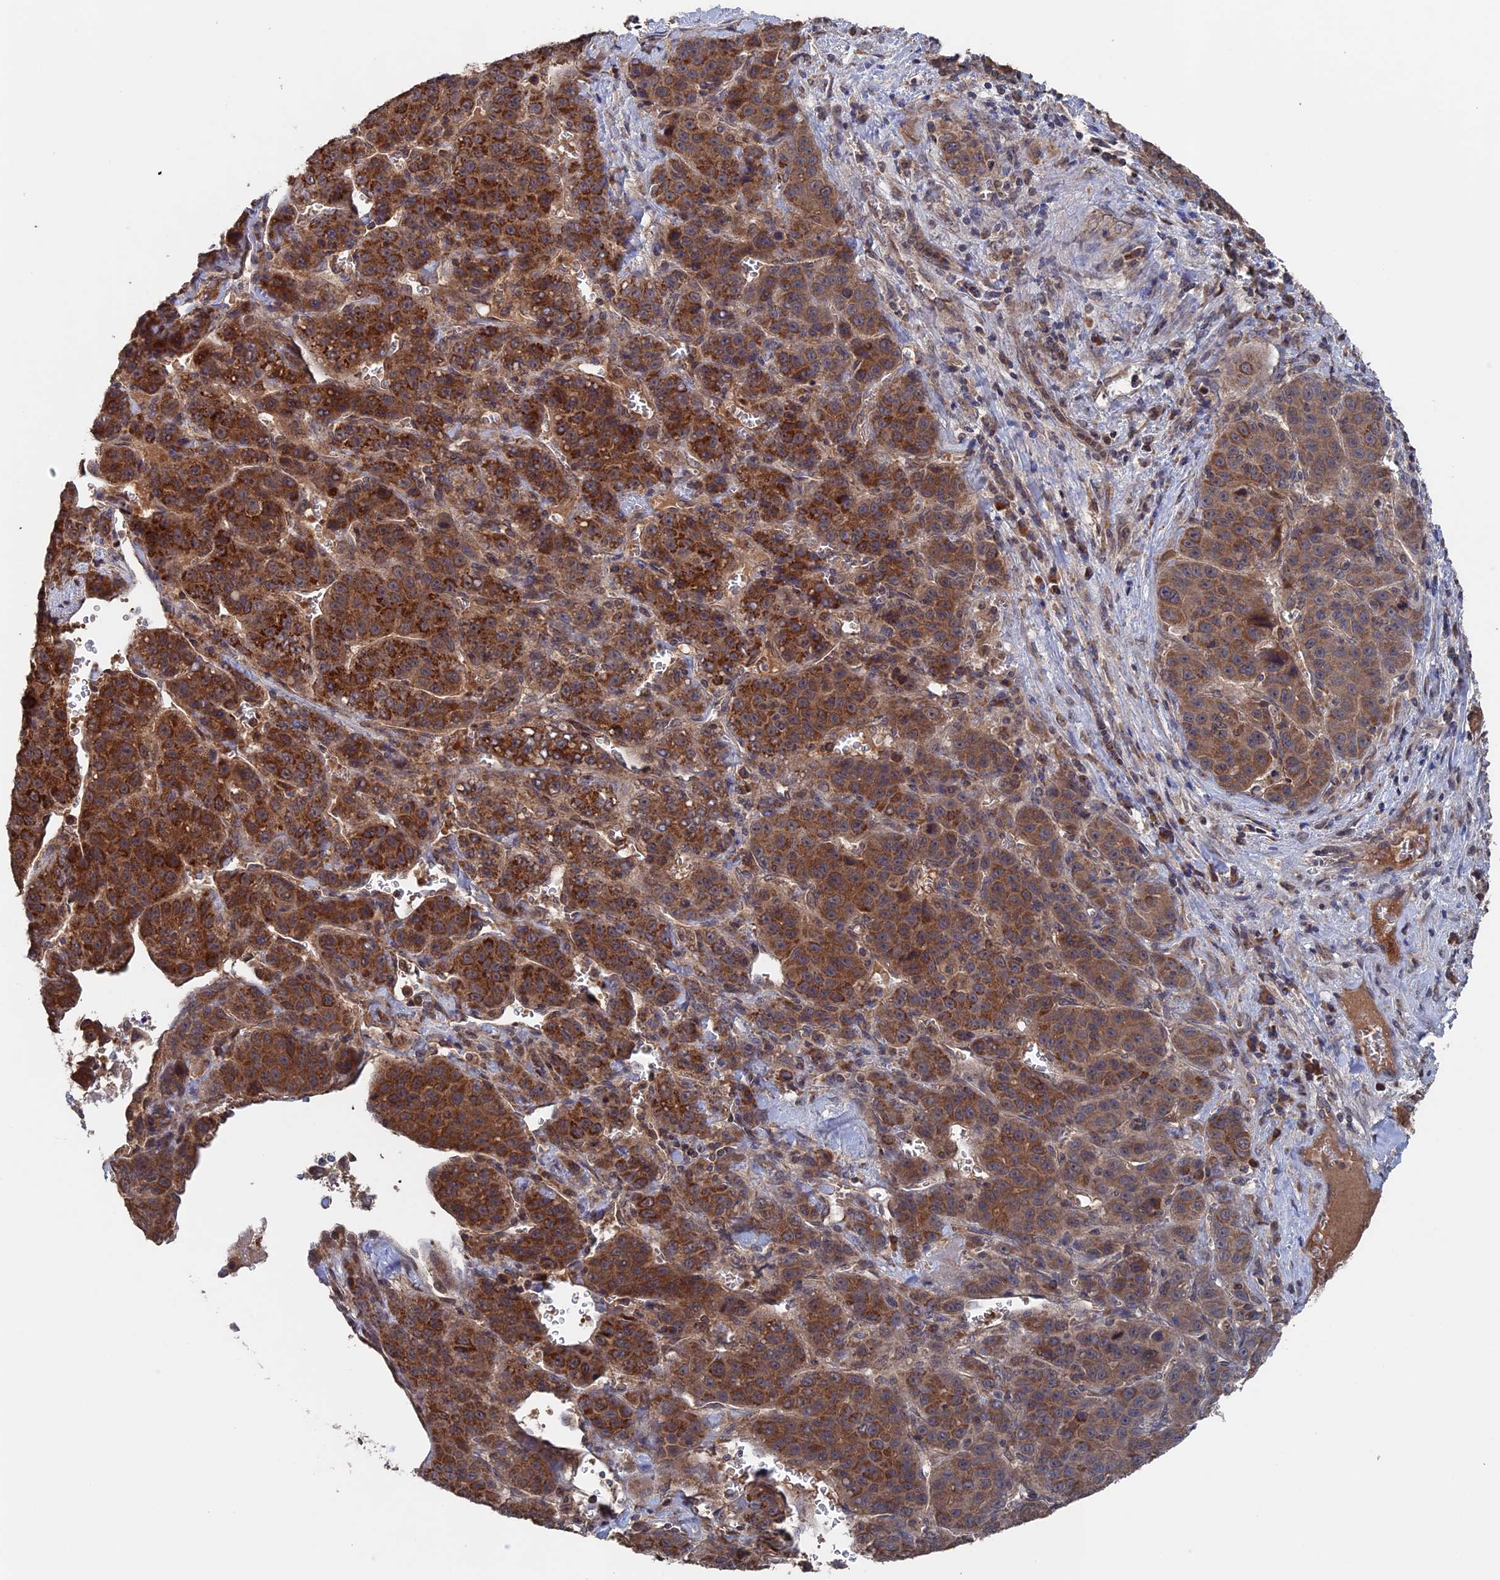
{"staining": {"intensity": "strong", "quantity": "25%-75%", "location": "cytoplasmic/membranous"}, "tissue": "liver cancer", "cell_type": "Tumor cells", "image_type": "cancer", "snomed": [{"axis": "morphology", "description": "Carcinoma, Hepatocellular, NOS"}, {"axis": "topography", "description": "Liver"}], "caption": "This photomicrograph reveals immunohistochemistry staining of liver hepatocellular carcinoma, with high strong cytoplasmic/membranous expression in approximately 25%-75% of tumor cells.", "gene": "RAB15", "patient": {"sex": "female", "age": 53}}